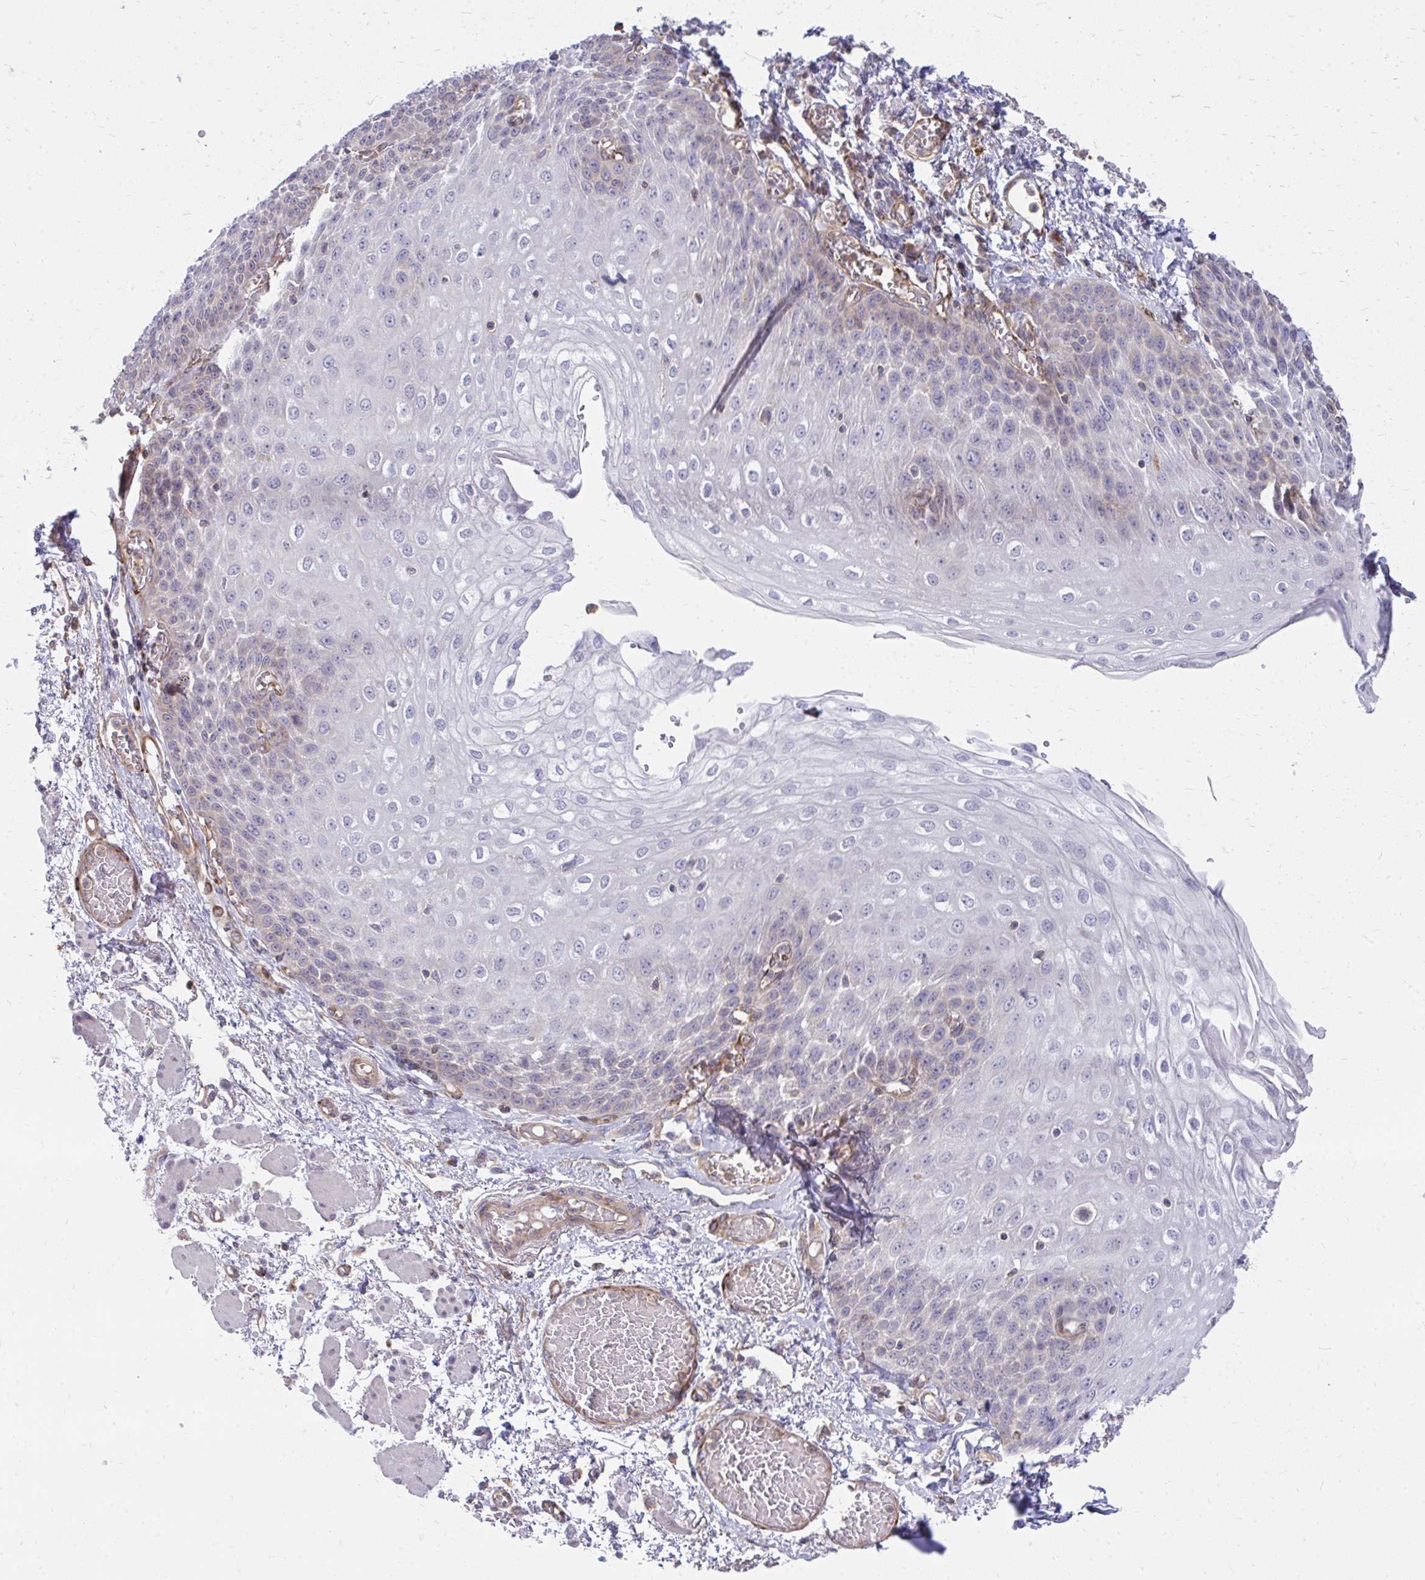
{"staining": {"intensity": "negative", "quantity": "none", "location": "none"}, "tissue": "esophagus", "cell_type": "Squamous epithelial cells", "image_type": "normal", "snomed": [{"axis": "morphology", "description": "Normal tissue, NOS"}, {"axis": "morphology", "description": "Adenocarcinoma, NOS"}, {"axis": "topography", "description": "Esophagus"}], "caption": "Immunohistochemistry photomicrograph of benign esophagus stained for a protein (brown), which displays no staining in squamous epithelial cells.", "gene": "ASAP1", "patient": {"sex": "male", "age": 81}}